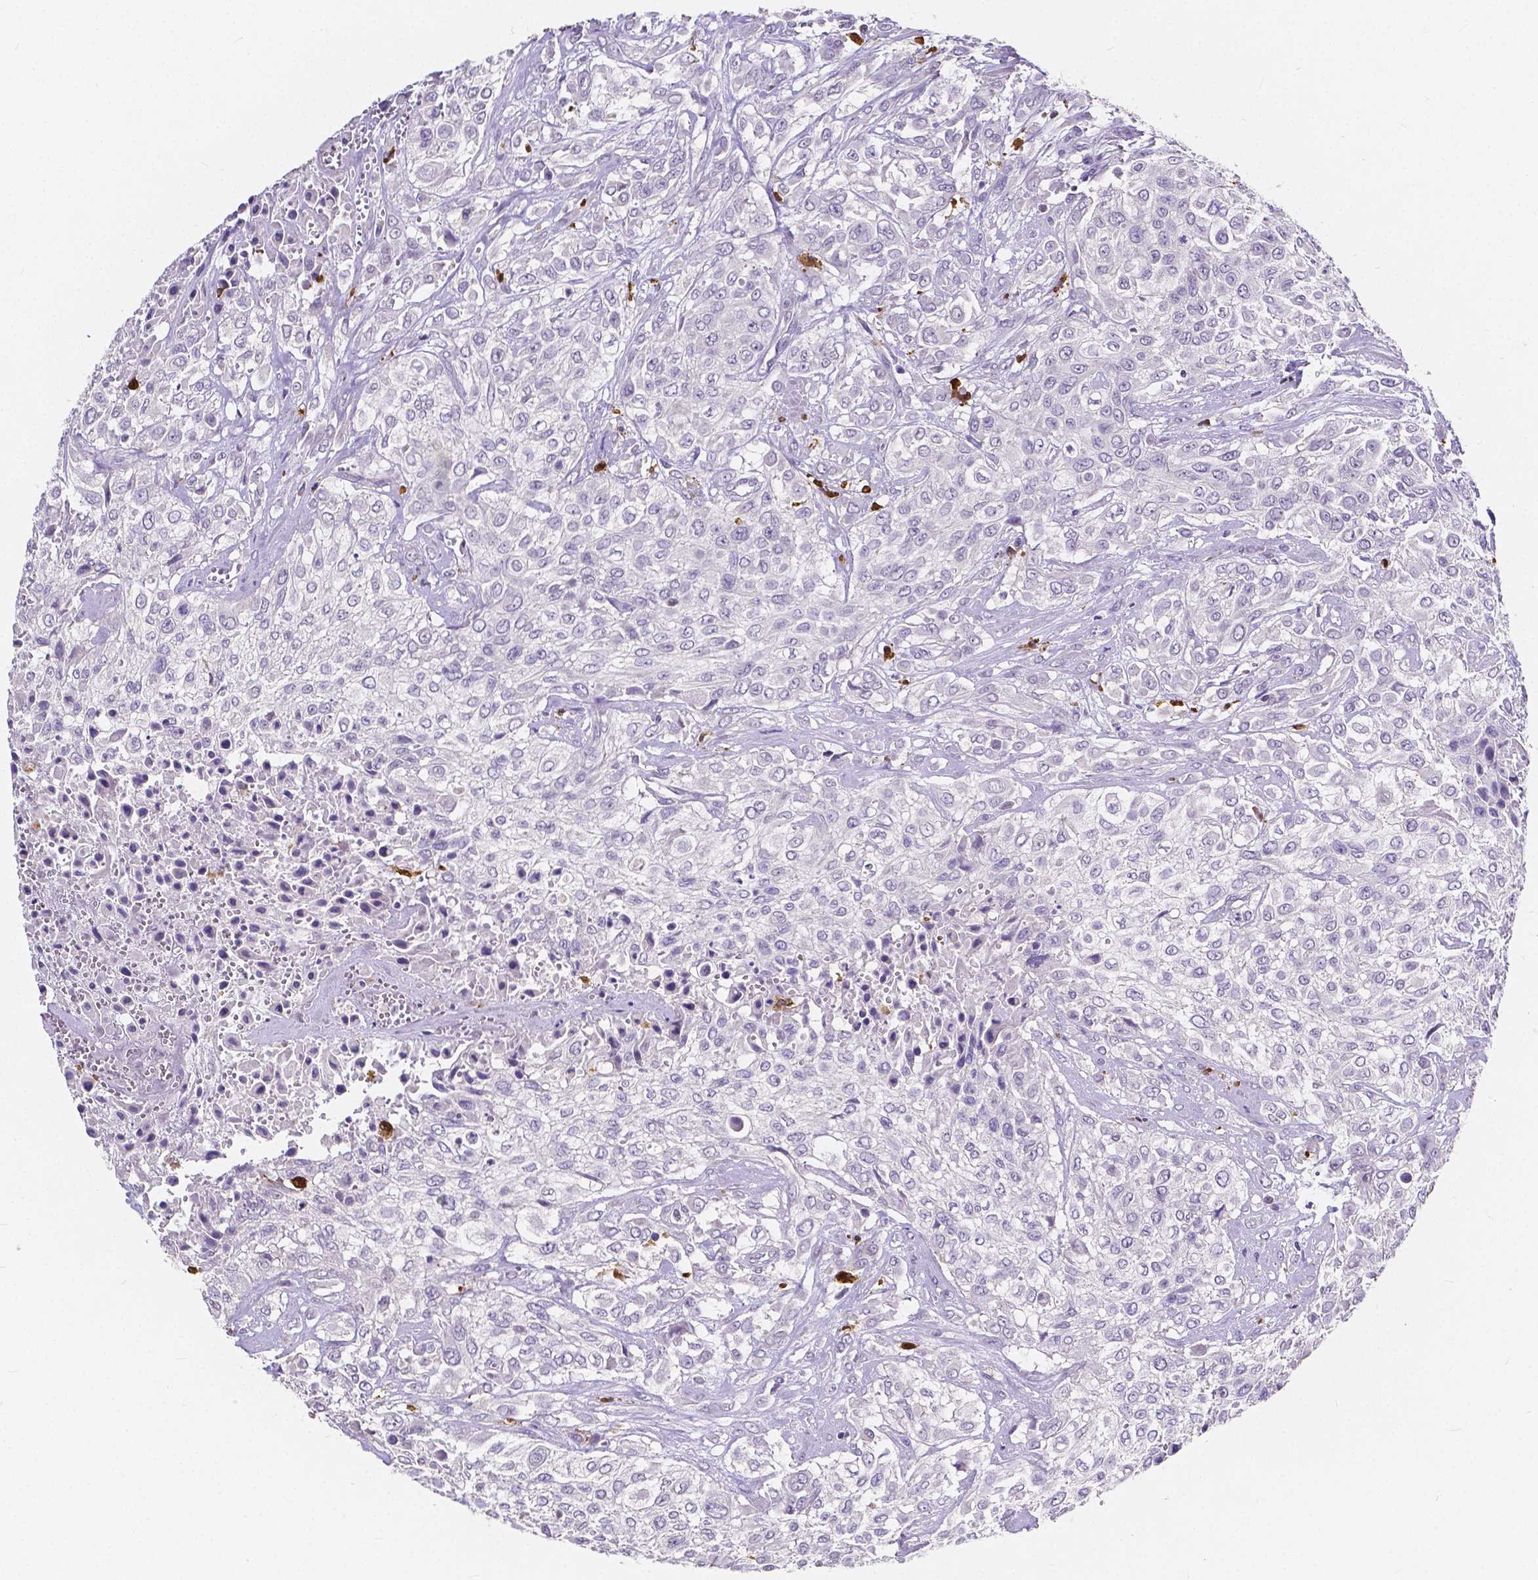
{"staining": {"intensity": "negative", "quantity": "none", "location": "none"}, "tissue": "urothelial cancer", "cell_type": "Tumor cells", "image_type": "cancer", "snomed": [{"axis": "morphology", "description": "Urothelial carcinoma, High grade"}, {"axis": "topography", "description": "Urinary bladder"}], "caption": "Tumor cells show no significant expression in urothelial cancer.", "gene": "ACP5", "patient": {"sex": "male", "age": 57}}